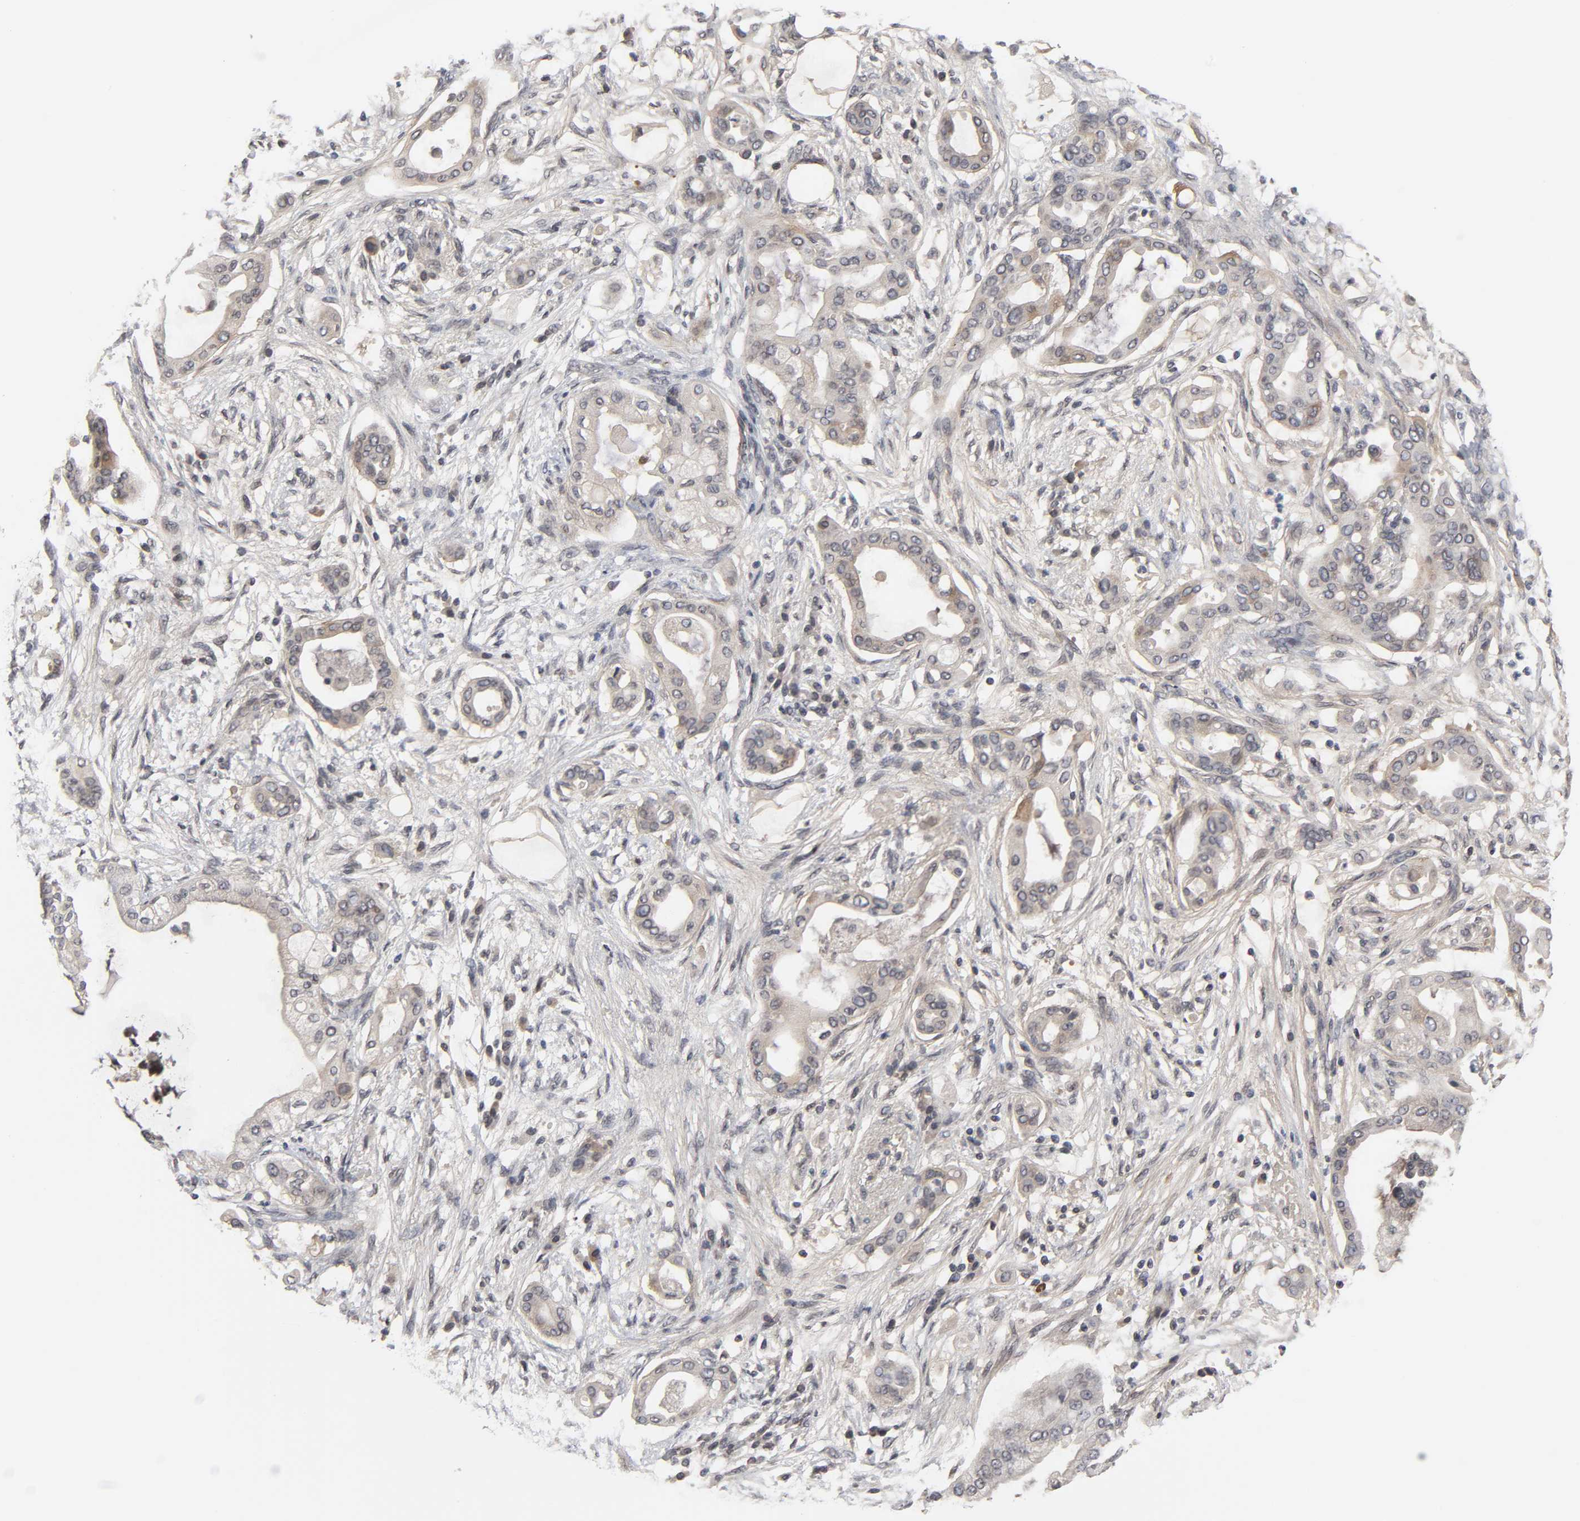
{"staining": {"intensity": "moderate", "quantity": "<25%", "location": "cytoplasmic/membranous"}, "tissue": "pancreatic cancer", "cell_type": "Tumor cells", "image_type": "cancer", "snomed": [{"axis": "morphology", "description": "Adenocarcinoma, NOS"}, {"axis": "morphology", "description": "Adenocarcinoma, metastatic, NOS"}, {"axis": "topography", "description": "Lymph node"}, {"axis": "topography", "description": "Pancreas"}, {"axis": "topography", "description": "Duodenum"}], "caption": "Immunohistochemical staining of human metastatic adenocarcinoma (pancreatic) reveals low levels of moderate cytoplasmic/membranous protein positivity in approximately <25% of tumor cells.", "gene": "CPN2", "patient": {"sex": "female", "age": 64}}